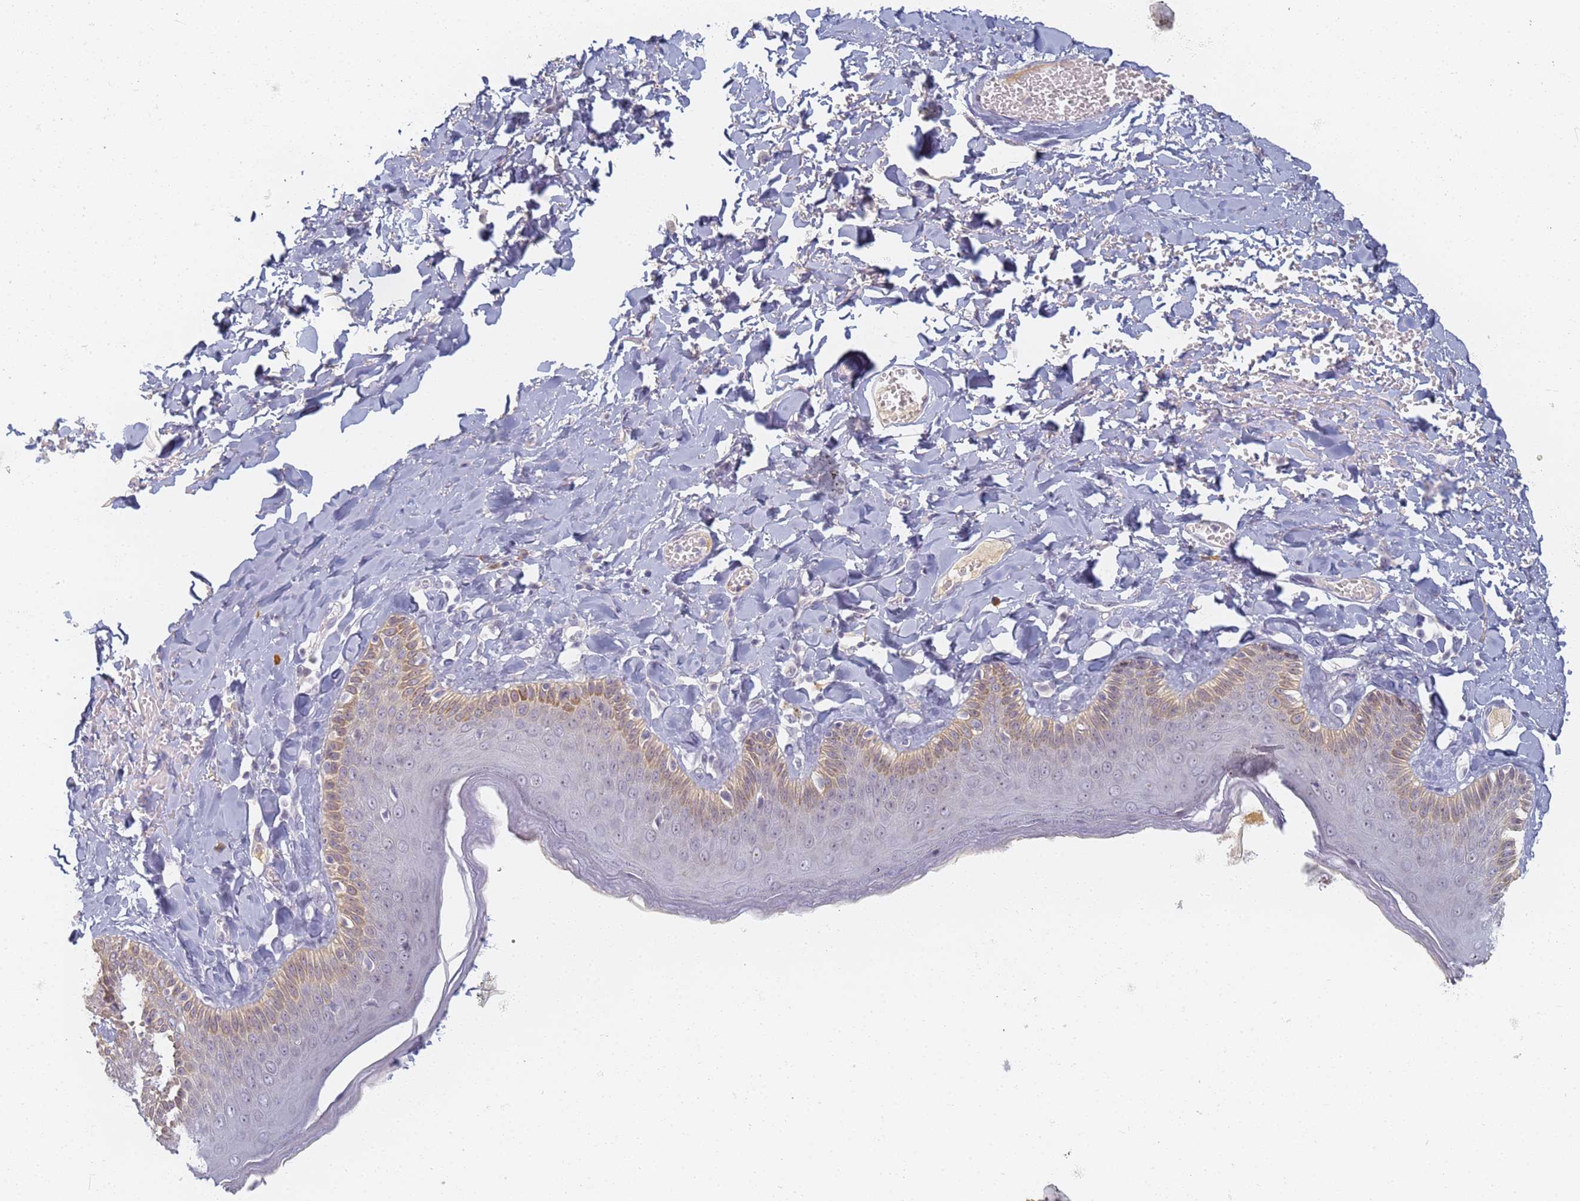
{"staining": {"intensity": "moderate", "quantity": "<25%", "location": "cytoplasmic/membranous"}, "tissue": "skin", "cell_type": "Epidermal cells", "image_type": "normal", "snomed": [{"axis": "morphology", "description": "Normal tissue, NOS"}, {"axis": "topography", "description": "Anal"}], "caption": "Immunohistochemical staining of unremarkable human skin demonstrates low levels of moderate cytoplasmic/membranous staining in about <25% of epidermal cells.", "gene": "SLC38A9", "patient": {"sex": "male", "age": 69}}